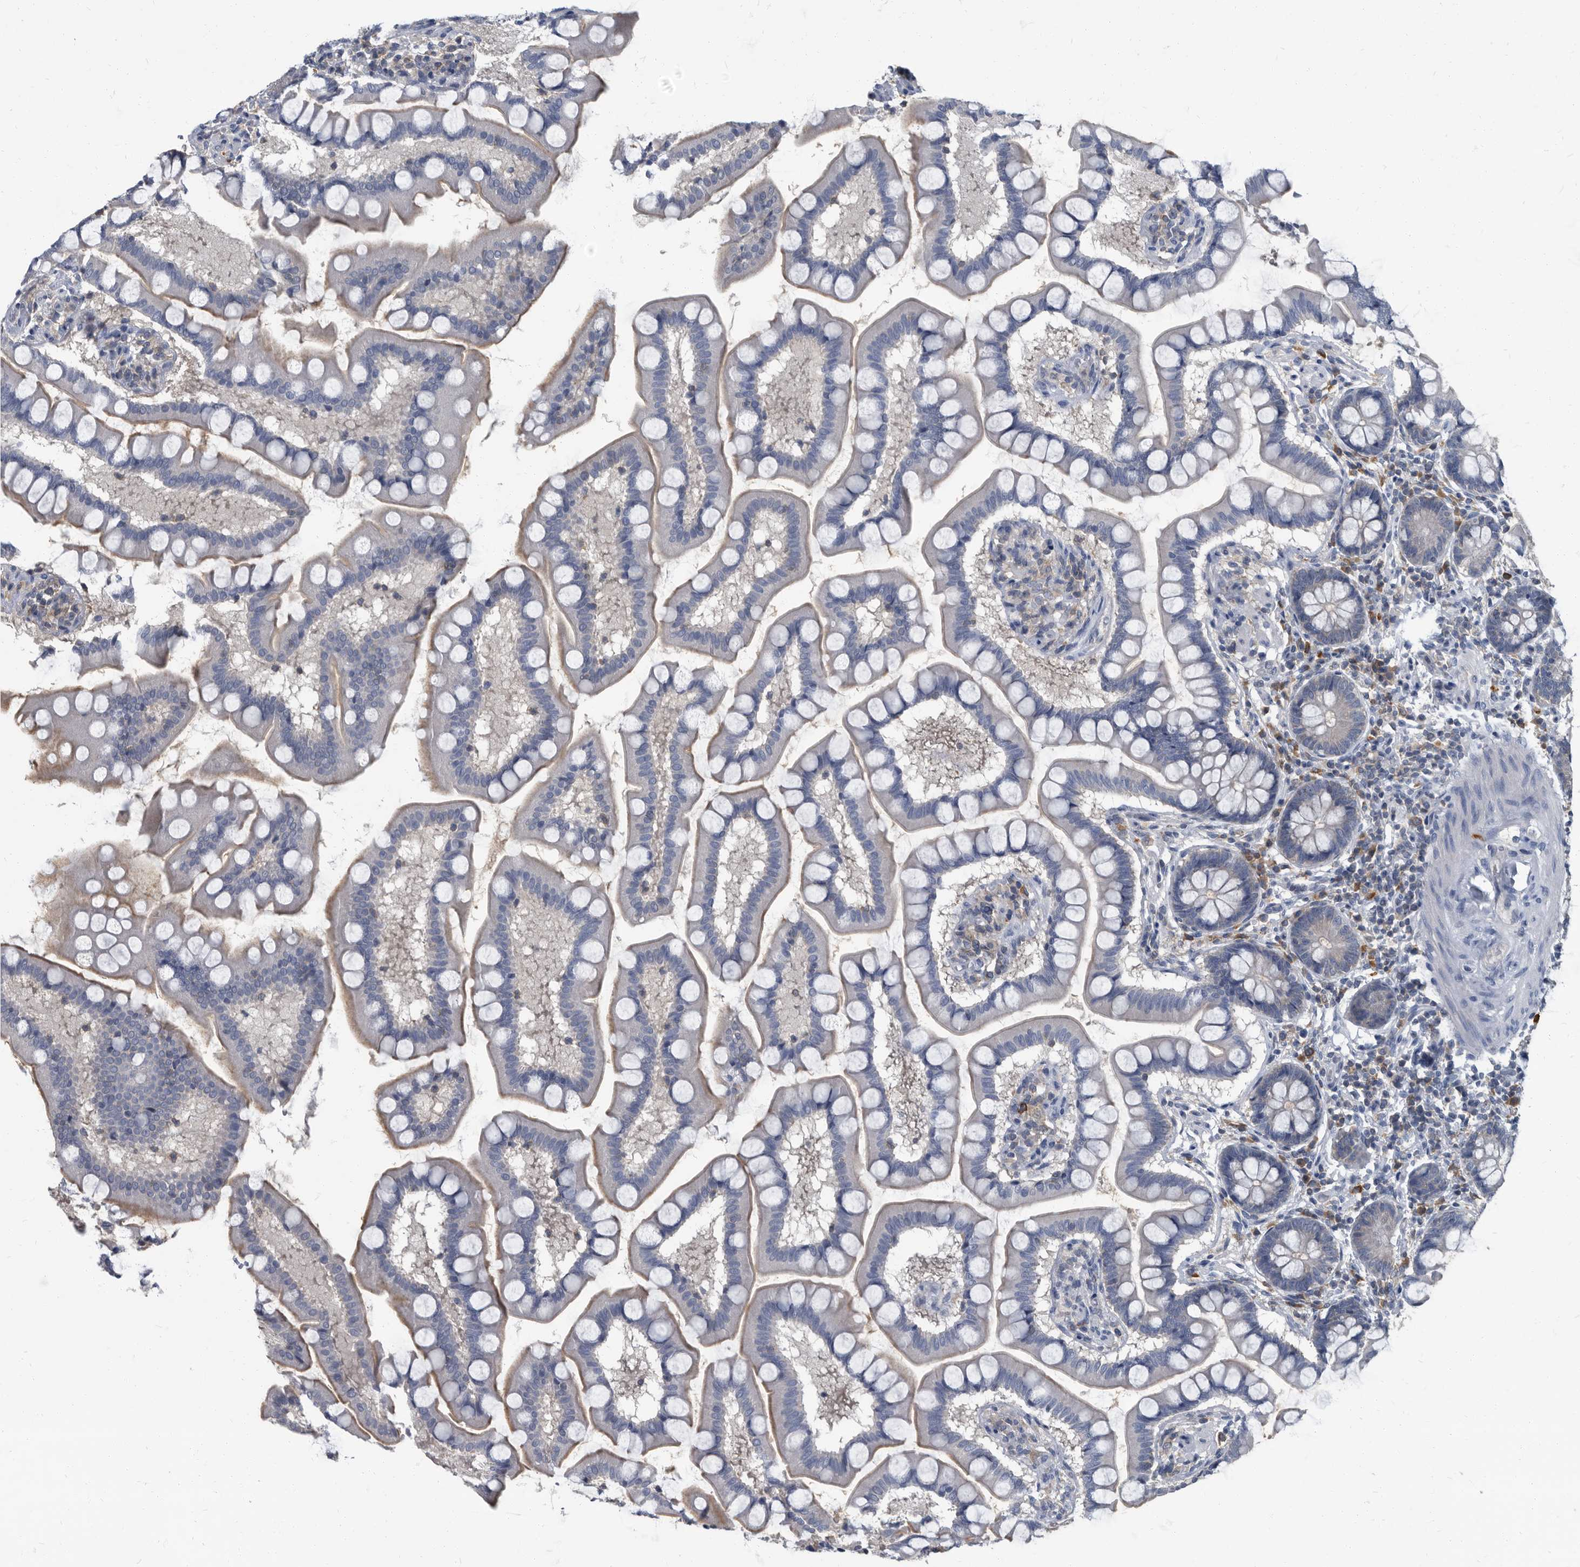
{"staining": {"intensity": "weak", "quantity": "<25%", "location": "cytoplasmic/membranous"}, "tissue": "small intestine", "cell_type": "Glandular cells", "image_type": "normal", "snomed": [{"axis": "morphology", "description": "Normal tissue, NOS"}, {"axis": "topography", "description": "Small intestine"}], "caption": "DAB immunohistochemical staining of unremarkable human small intestine reveals no significant staining in glandular cells.", "gene": "CDV3", "patient": {"sex": "male", "age": 41}}